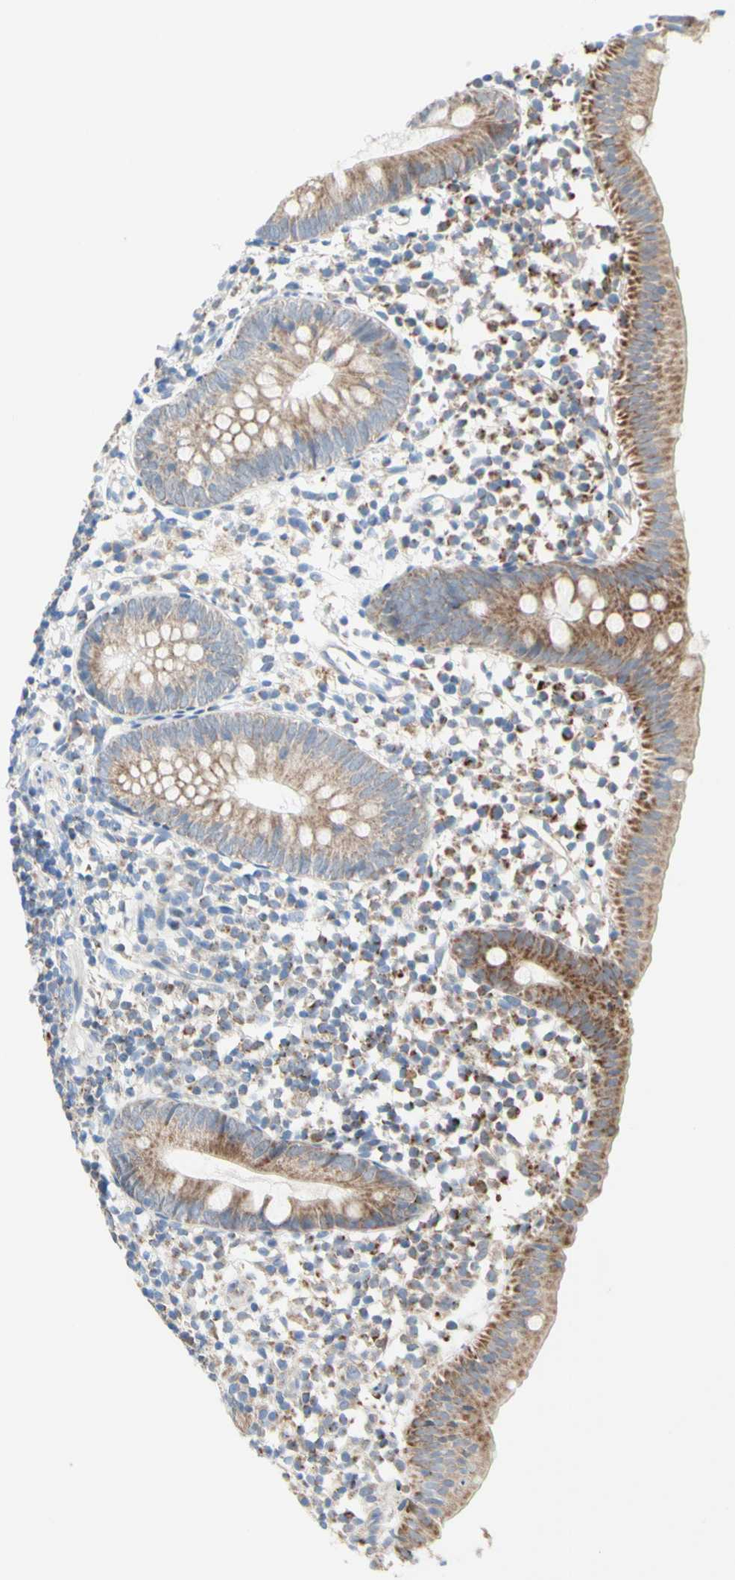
{"staining": {"intensity": "moderate", "quantity": "25%-75%", "location": "cytoplasmic/membranous"}, "tissue": "appendix", "cell_type": "Glandular cells", "image_type": "normal", "snomed": [{"axis": "morphology", "description": "Normal tissue, NOS"}, {"axis": "topography", "description": "Appendix"}], "caption": "Immunohistochemistry (IHC) of benign human appendix demonstrates medium levels of moderate cytoplasmic/membranous positivity in about 25%-75% of glandular cells.", "gene": "MFF", "patient": {"sex": "female", "age": 20}}